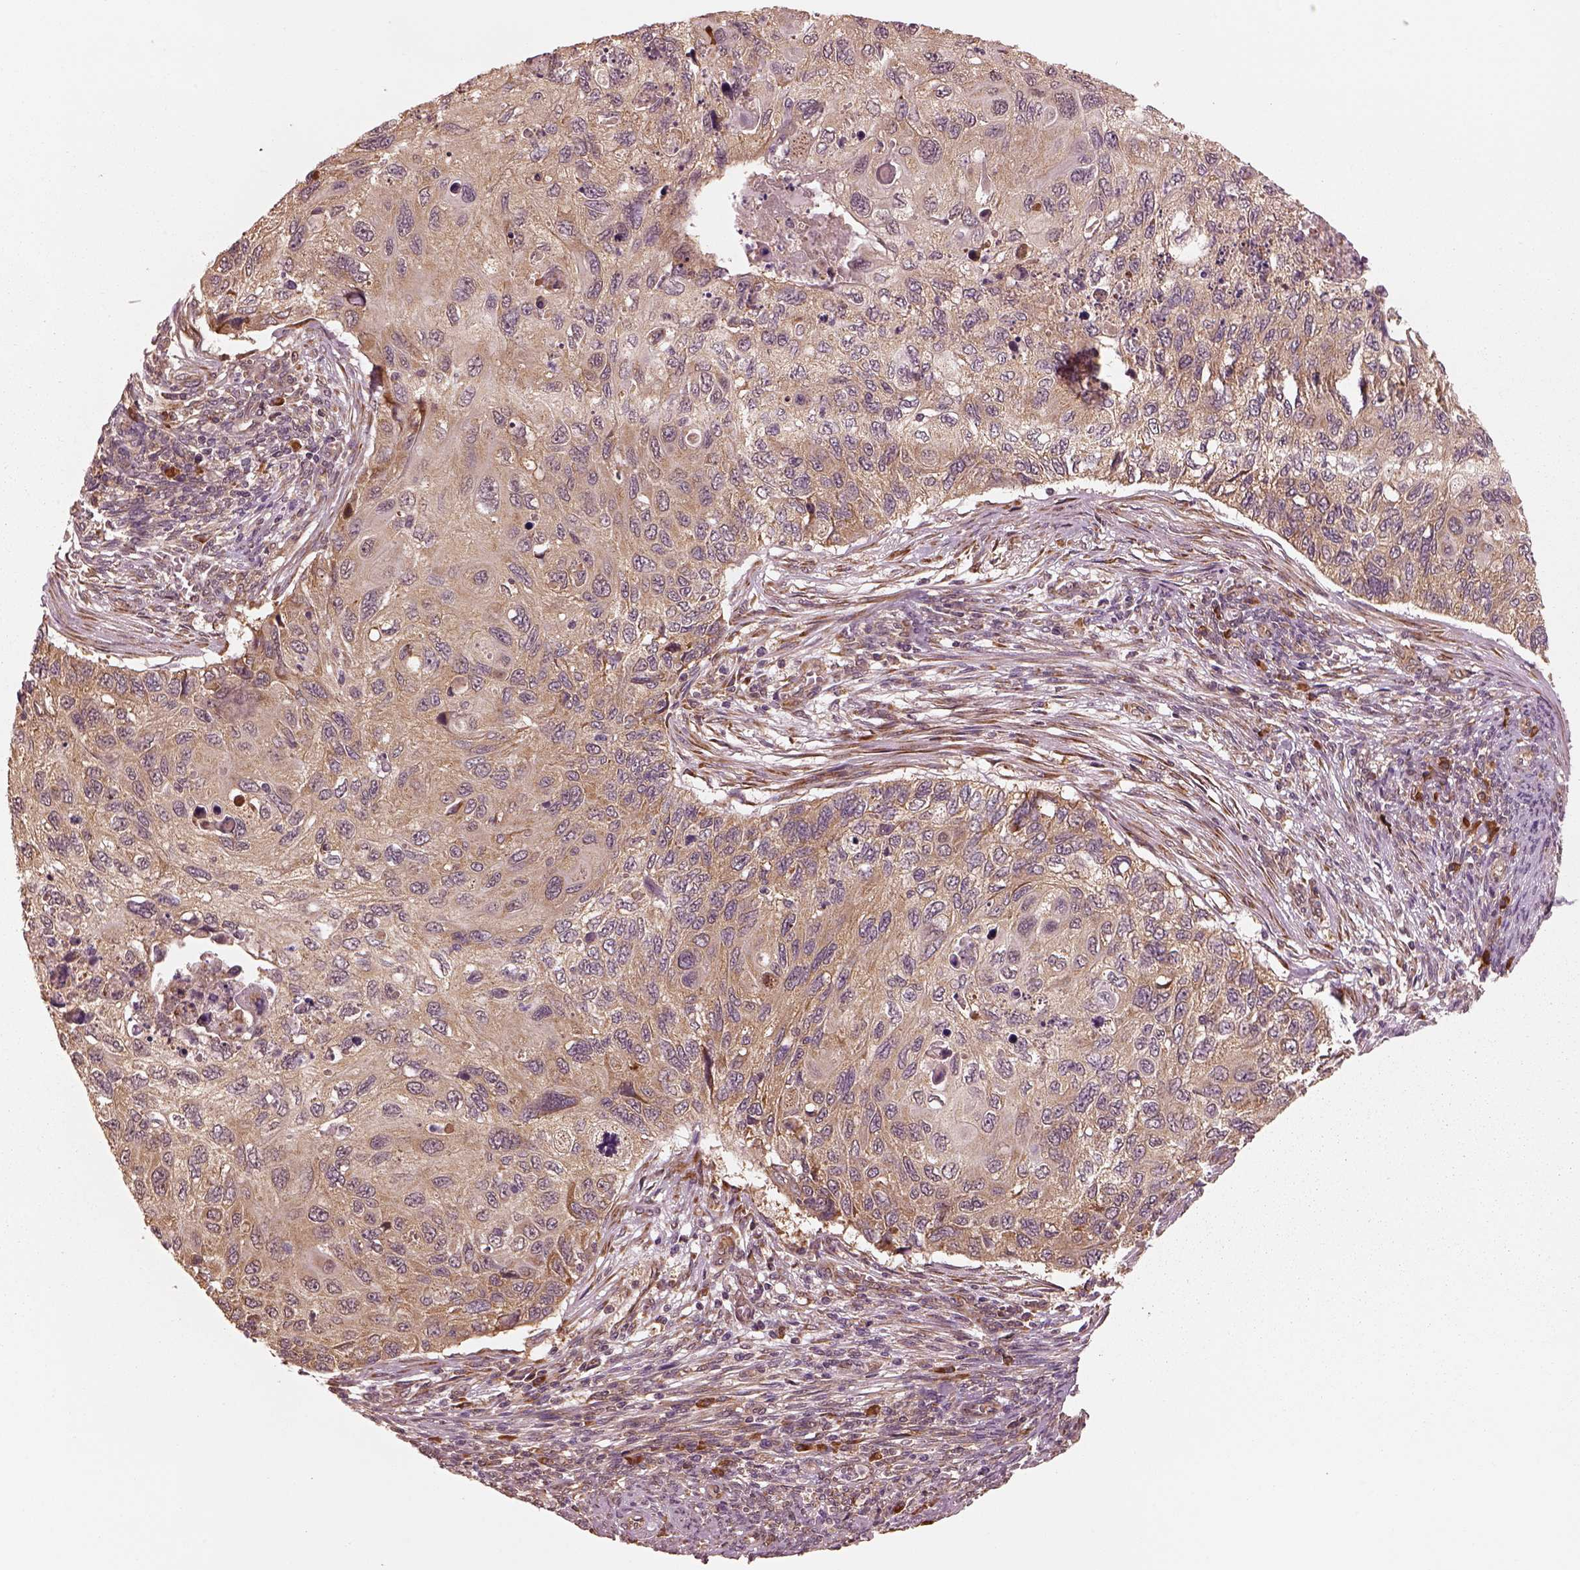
{"staining": {"intensity": "weak", "quantity": ">75%", "location": "cytoplasmic/membranous"}, "tissue": "cervical cancer", "cell_type": "Tumor cells", "image_type": "cancer", "snomed": [{"axis": "morphology", "description": "Squamous cell carcinoma, NOS"}, {"axis": "topography", "description": "Cervix"}], "caption": "About >75% of tumor cells in cervical cancer display weak cytoplasmic/membranous protein expression as visualized by brown immunohistochemical staining.", "gene": "RPS5", "patient": {"sex": "female", "age": 70}}